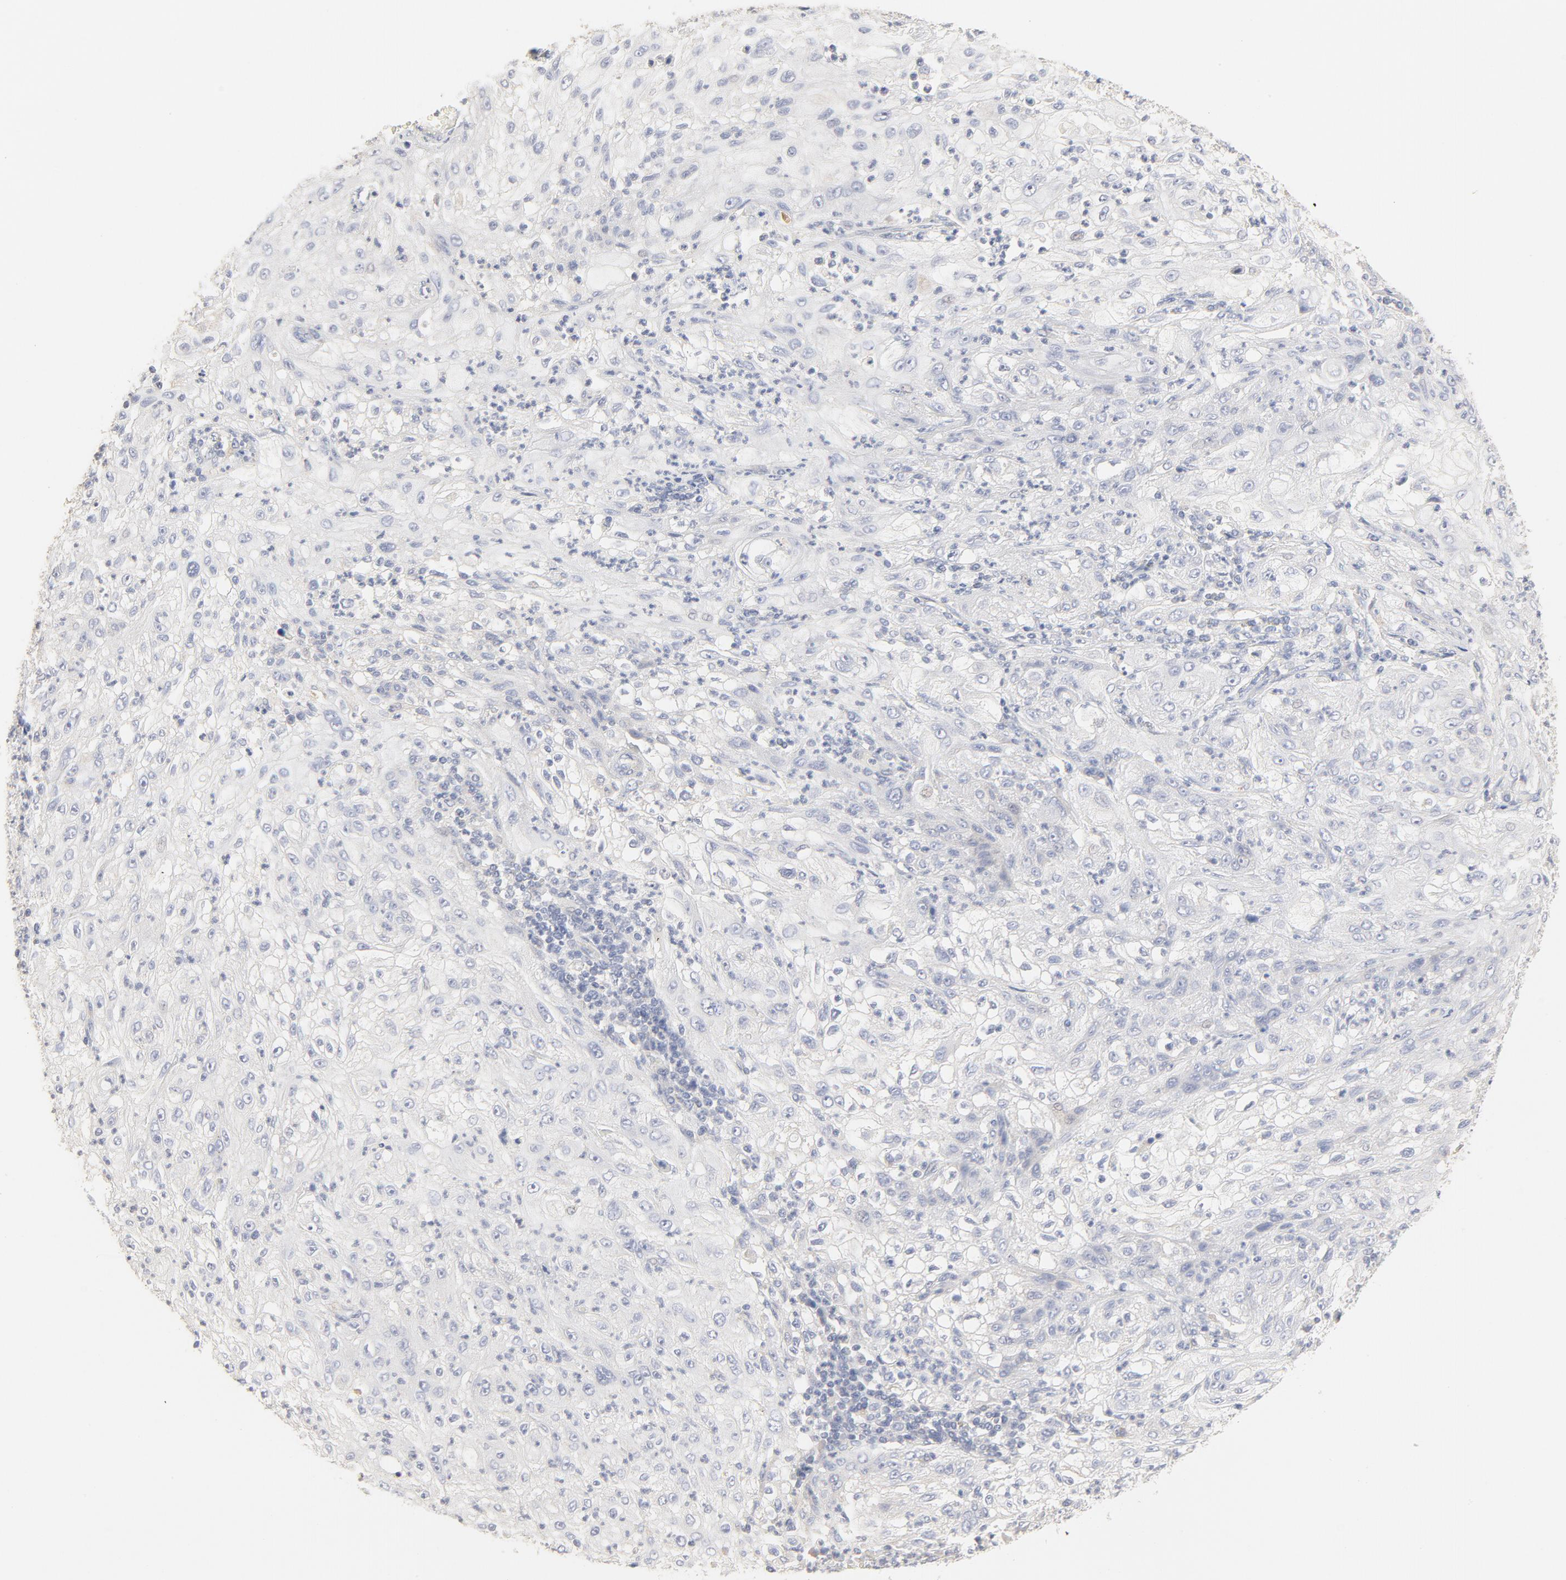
{"staining": {"intensity": "negative", "quantity": "none", "location": "none"}, "tissue": "lung cancer", "cell_type": "Tumor cells", "image_type": "cancer", "snomed": [{"axis": "morphology", "description": "Inflammation, NOS"}, {"axis": "morphology", "description": "Squamous cell carcinoma, NOS"}, {"axis": "topography", "description": "Lymph node"}, {"axis": "topography", "description": "Soft tissue"}, {"axis": "topography", "description": "Lung"}], "caption": "The photomicrograph displays no staining of tumor cells in squamous cell carcinoma (lung). (IHC, brightfield microscopy, high magnification).", "gene": "FCGBP", "patient": {"sex": "male", "age": 66}}